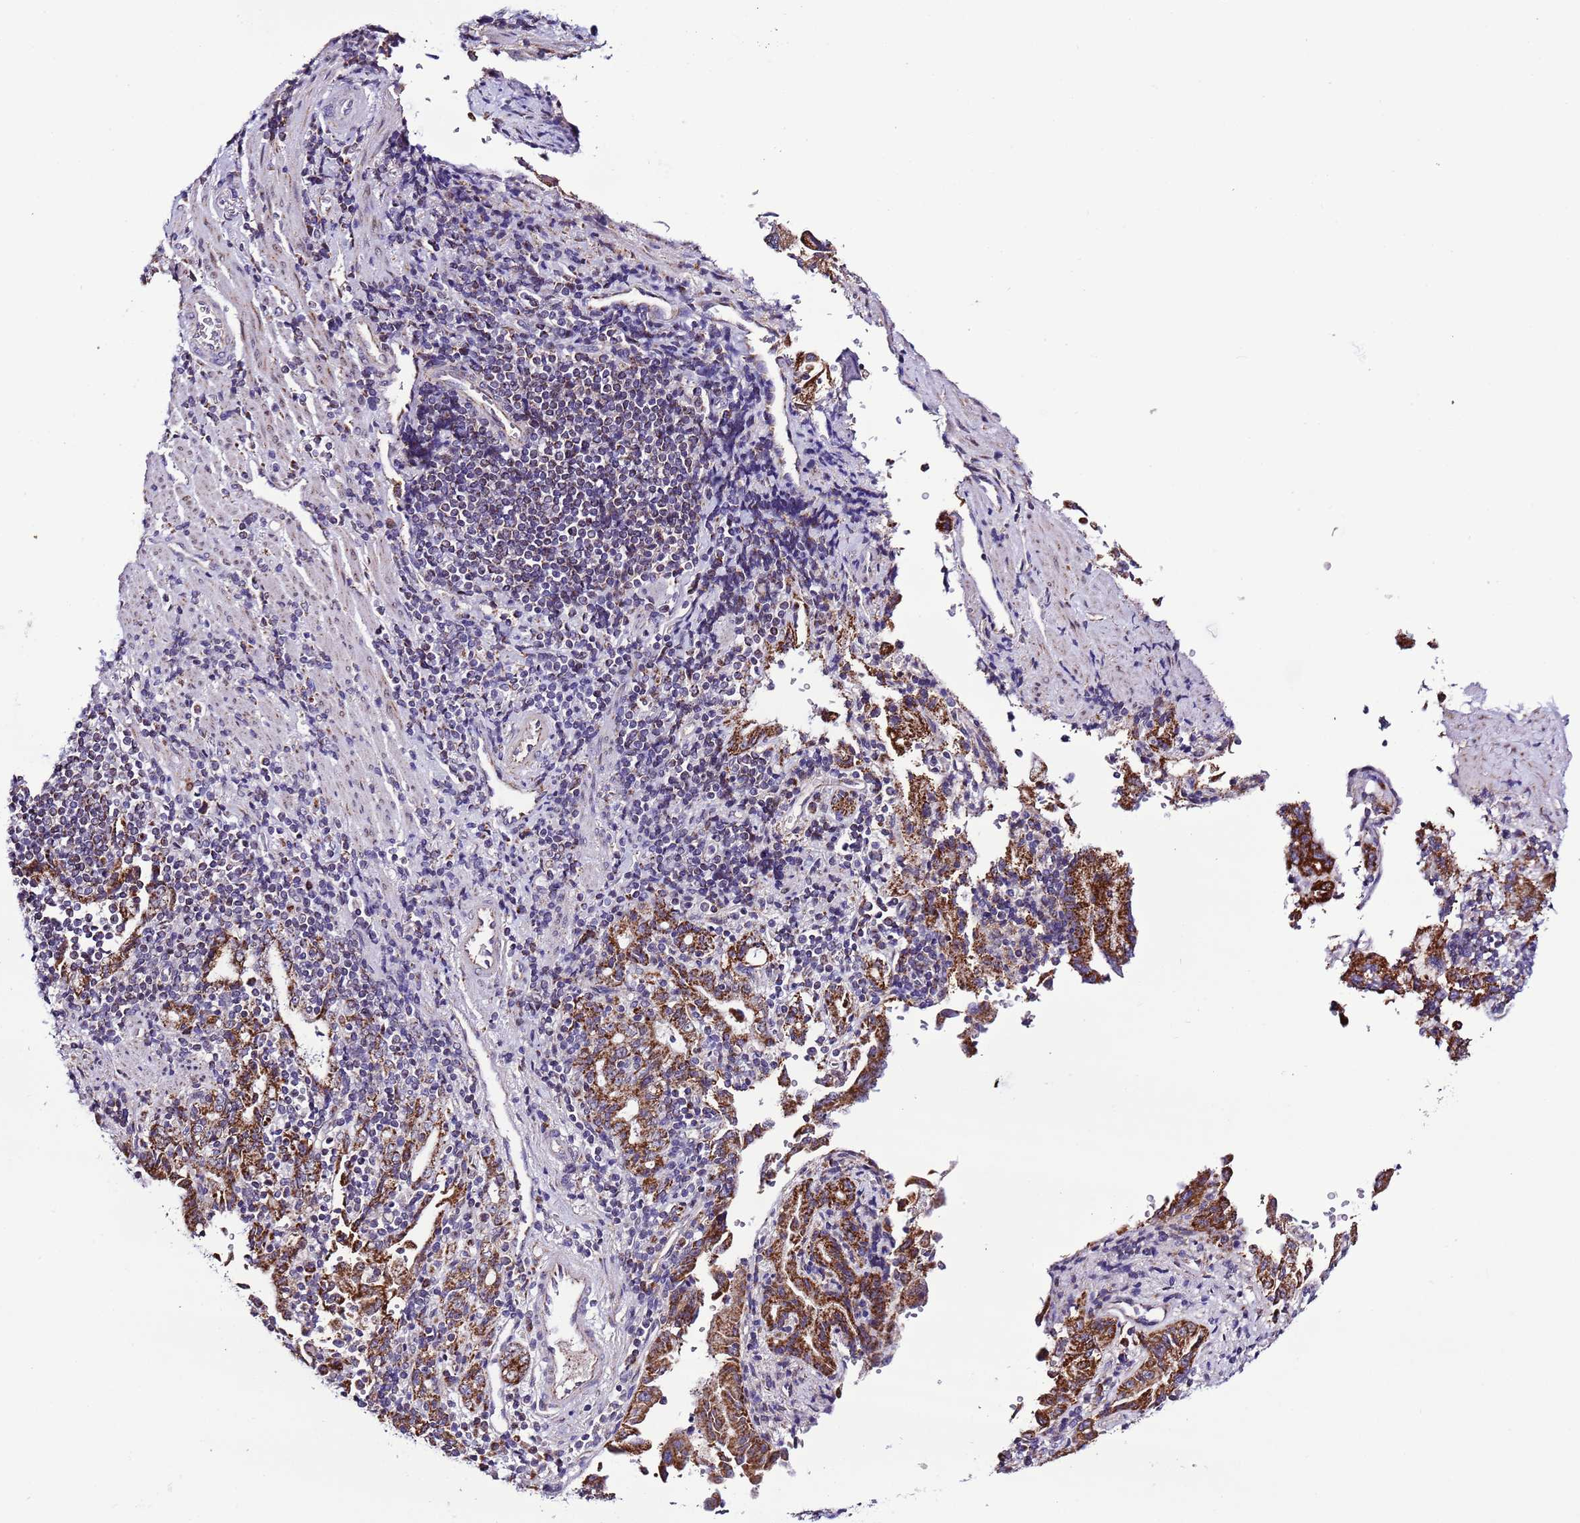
{"staining": {"intensity": "moderate", "quantity": ">75%", "location": "cytoplasmic/membranous"}, "tissue": "stomach cancer", "cell_type": "Tumor cells", "image_type": "cancer", "snomed": [{"axis": "morphology", "description": "Adenocarcinoma, NOS"}, {"axis": "topography", "description": "Stomach"}], "caption": "This is a histology image of immunohistochemistry (IHC) staining of stomach cancer, which shows moderate expression in the cytoplasmic/membranous of tumor cells.", "gene": "UEVLD", "patient": {"sex": "male", "age": 62}}